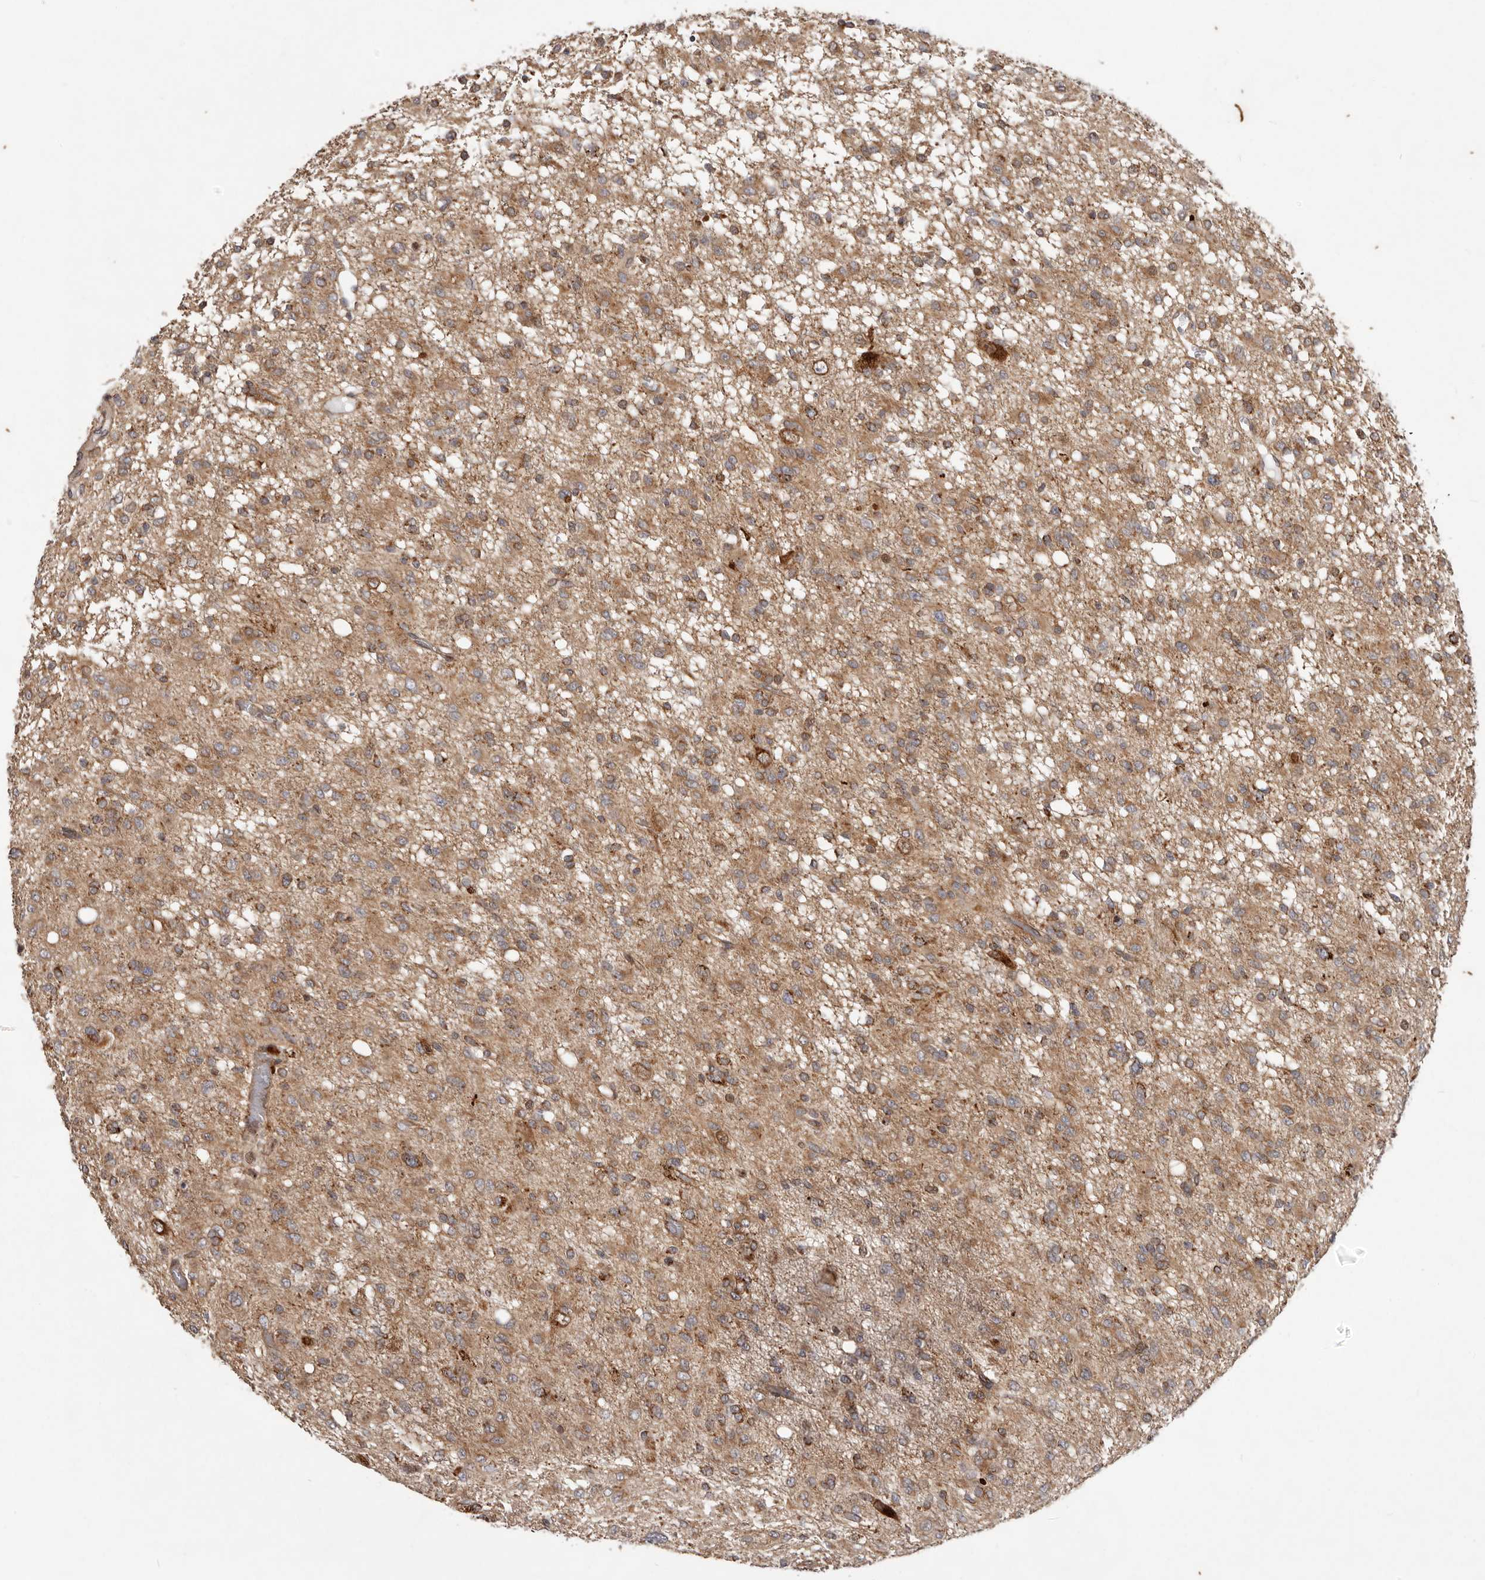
{"staining": {"intensity": "moderate", "quantity": ">75%", "location": "cytoplasmic/membranous"}, "tissue": "glioma", "cell_type": "Tumor cells", "image_type": "cancer", "snomed": [{"axis": "morphology", "description": "Glioma, malignant, High grade"}, {"axis": "topography", "description": "Brain"}], "caption": "Brown immunohistochemical staining in human glioma demonstrates moderate cytoplasmic/membranous expression in about >75% of tumor cells.", "gene": "MRPS10", "patient": {"sex": "female", "age": 59}}